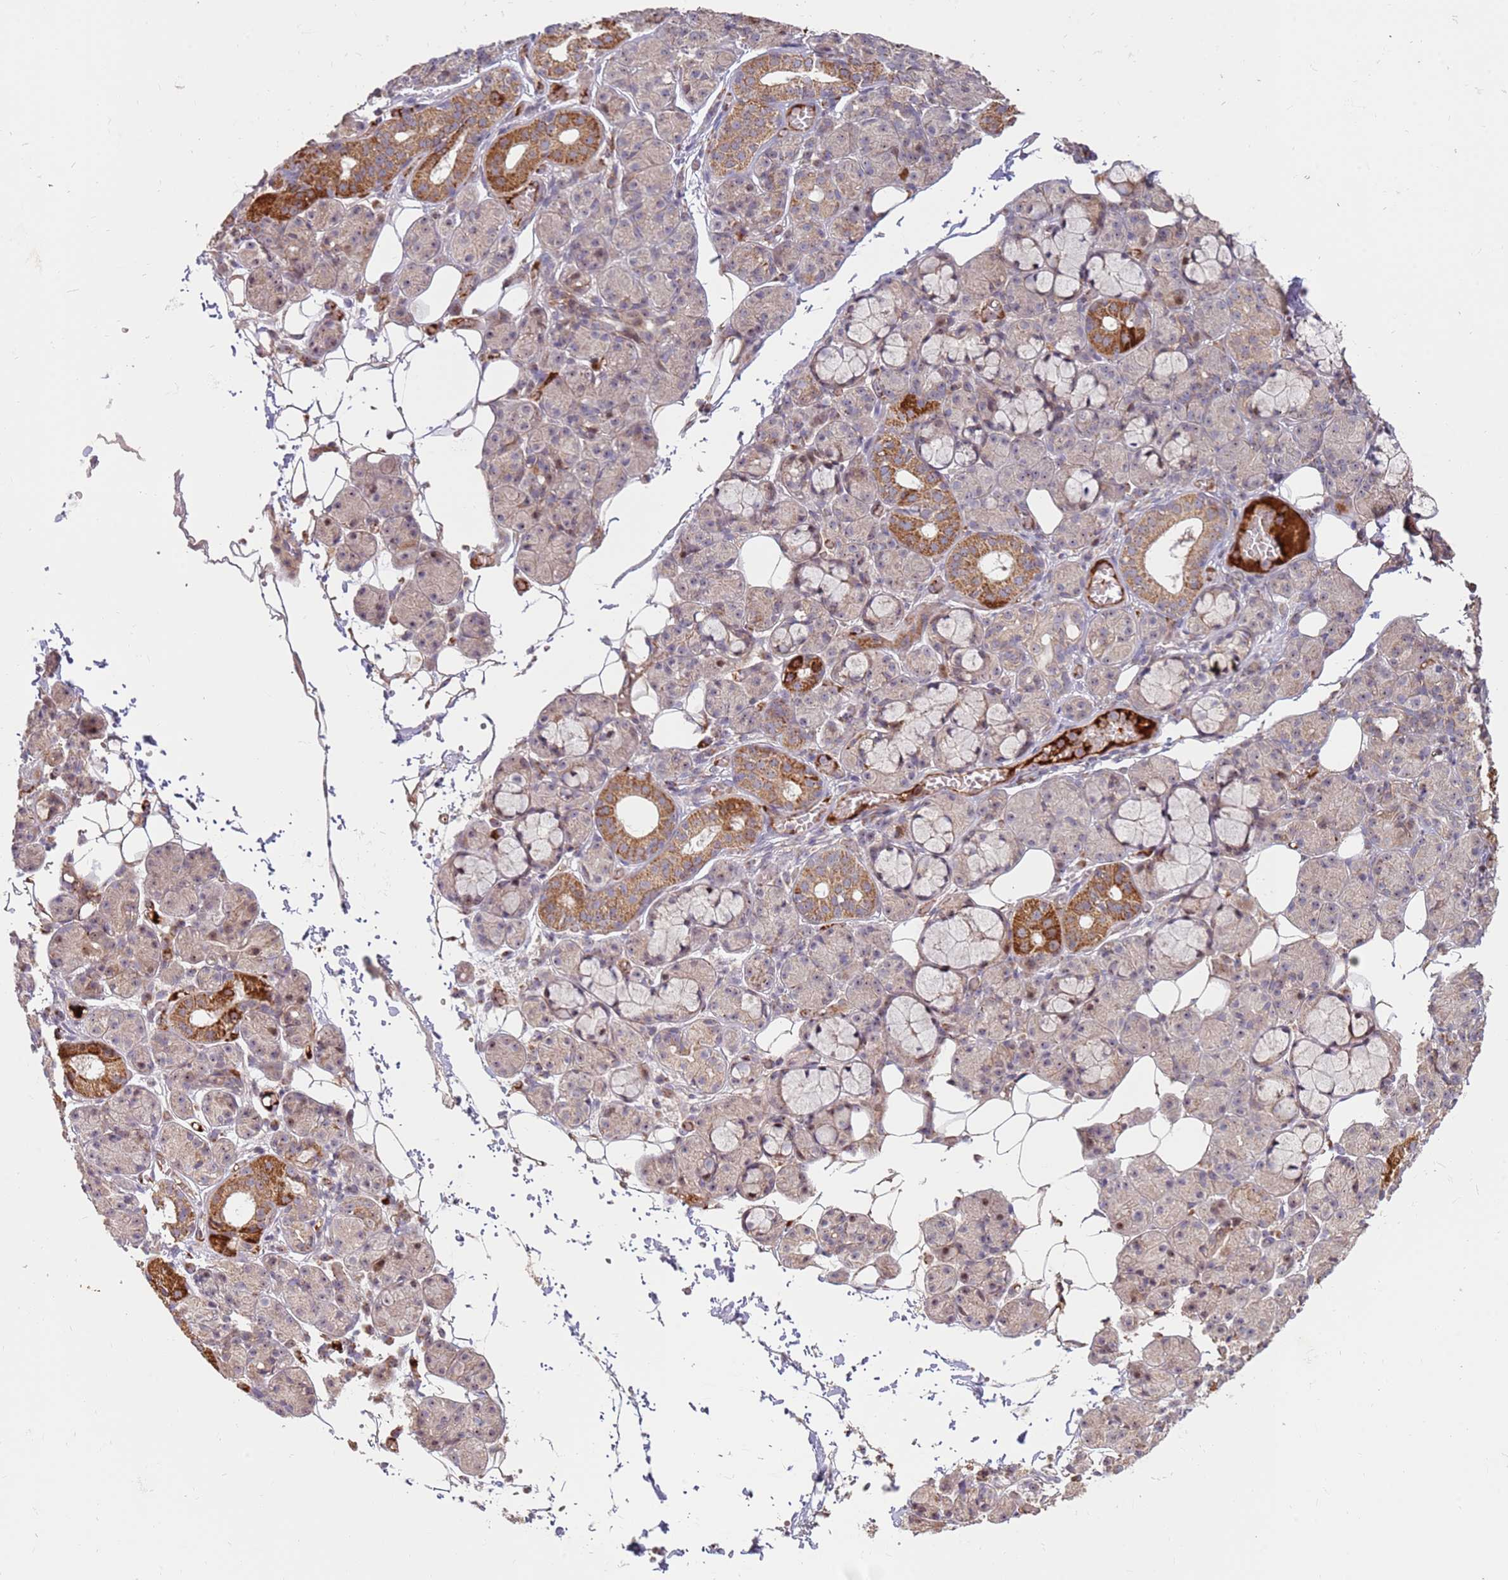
{"staining": {"intensity": "strong", "quantity": "<25%", "location": "cytoplasmic/membranous,nuclear"}, "tissue": "salivary gland", "cell_type": "Glandular cells", "image_type": "normal", "snomed": [{"axis": "morphology", "description": "Normal tissue, NOS"}, {"axis": "topography", "description": "Salivary gland"}], "caption": "Protein expression analysis of benign human salivary gland reveals strong cytoplasmic/membranous,nuclear positivity in about <25% of glandular cells.", "gene": "KIF25", "patient": {"sex": "male", "age": 63}}